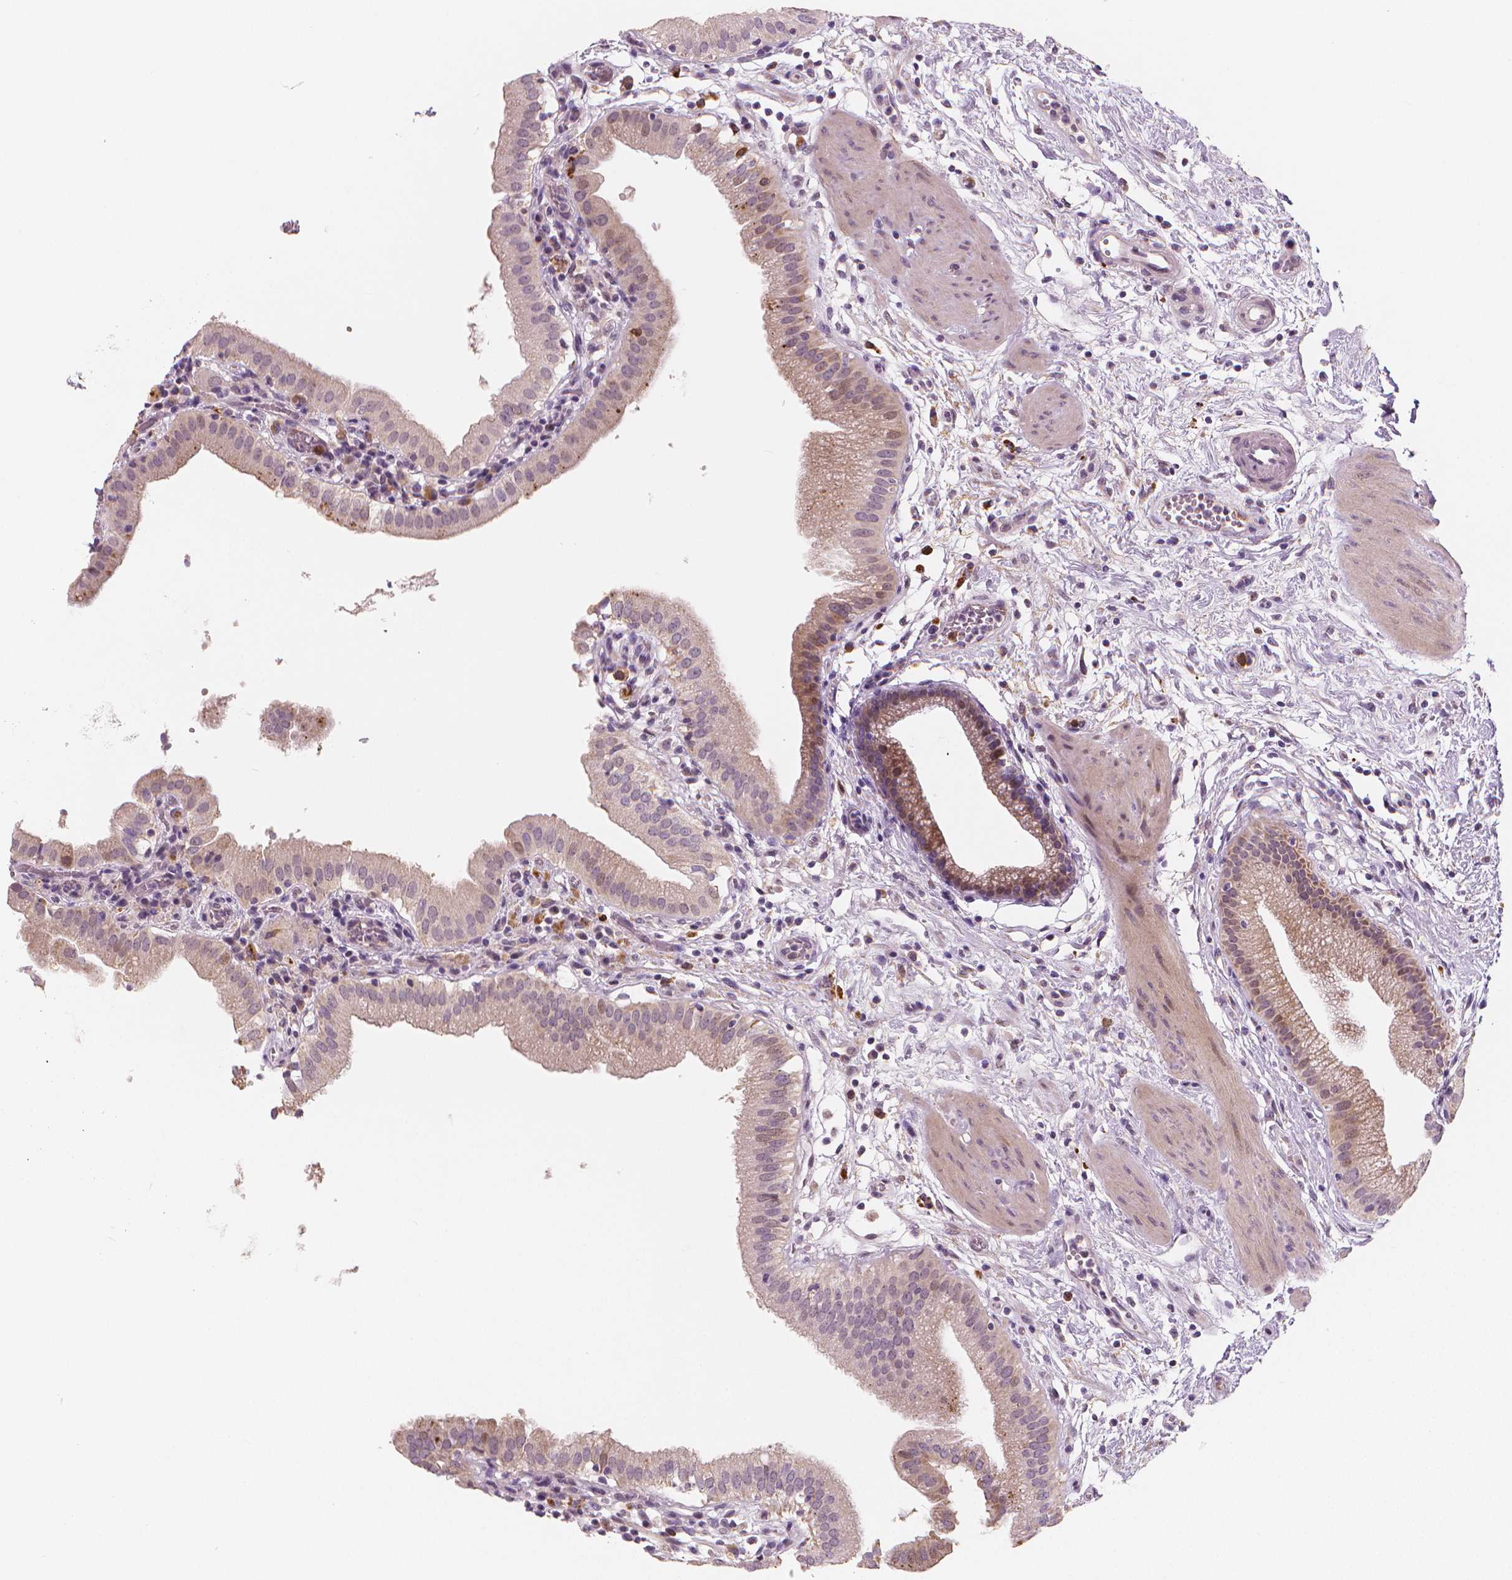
{"staining": {"intensity": "weak", "quantity": "25%-75%", "location": "cytoplasmic/membranous"}, "tissue": "gallbladder", "cell_type": "Glandular cells", "image_type": "normal", "snomed": [{"axis": "morphology", "description": "Normal tissue, NOS"}, {"axis": "topography", "description": "Gallbladder"}], "caption": "Brown immunohistochemical staining in normal gallbladder shows weak cytoplasmic/membranous expression in approximately 25%-75% of glandular cells.", "gene": "RNASE7", "patient": {"sex": "female", "age": 65}}